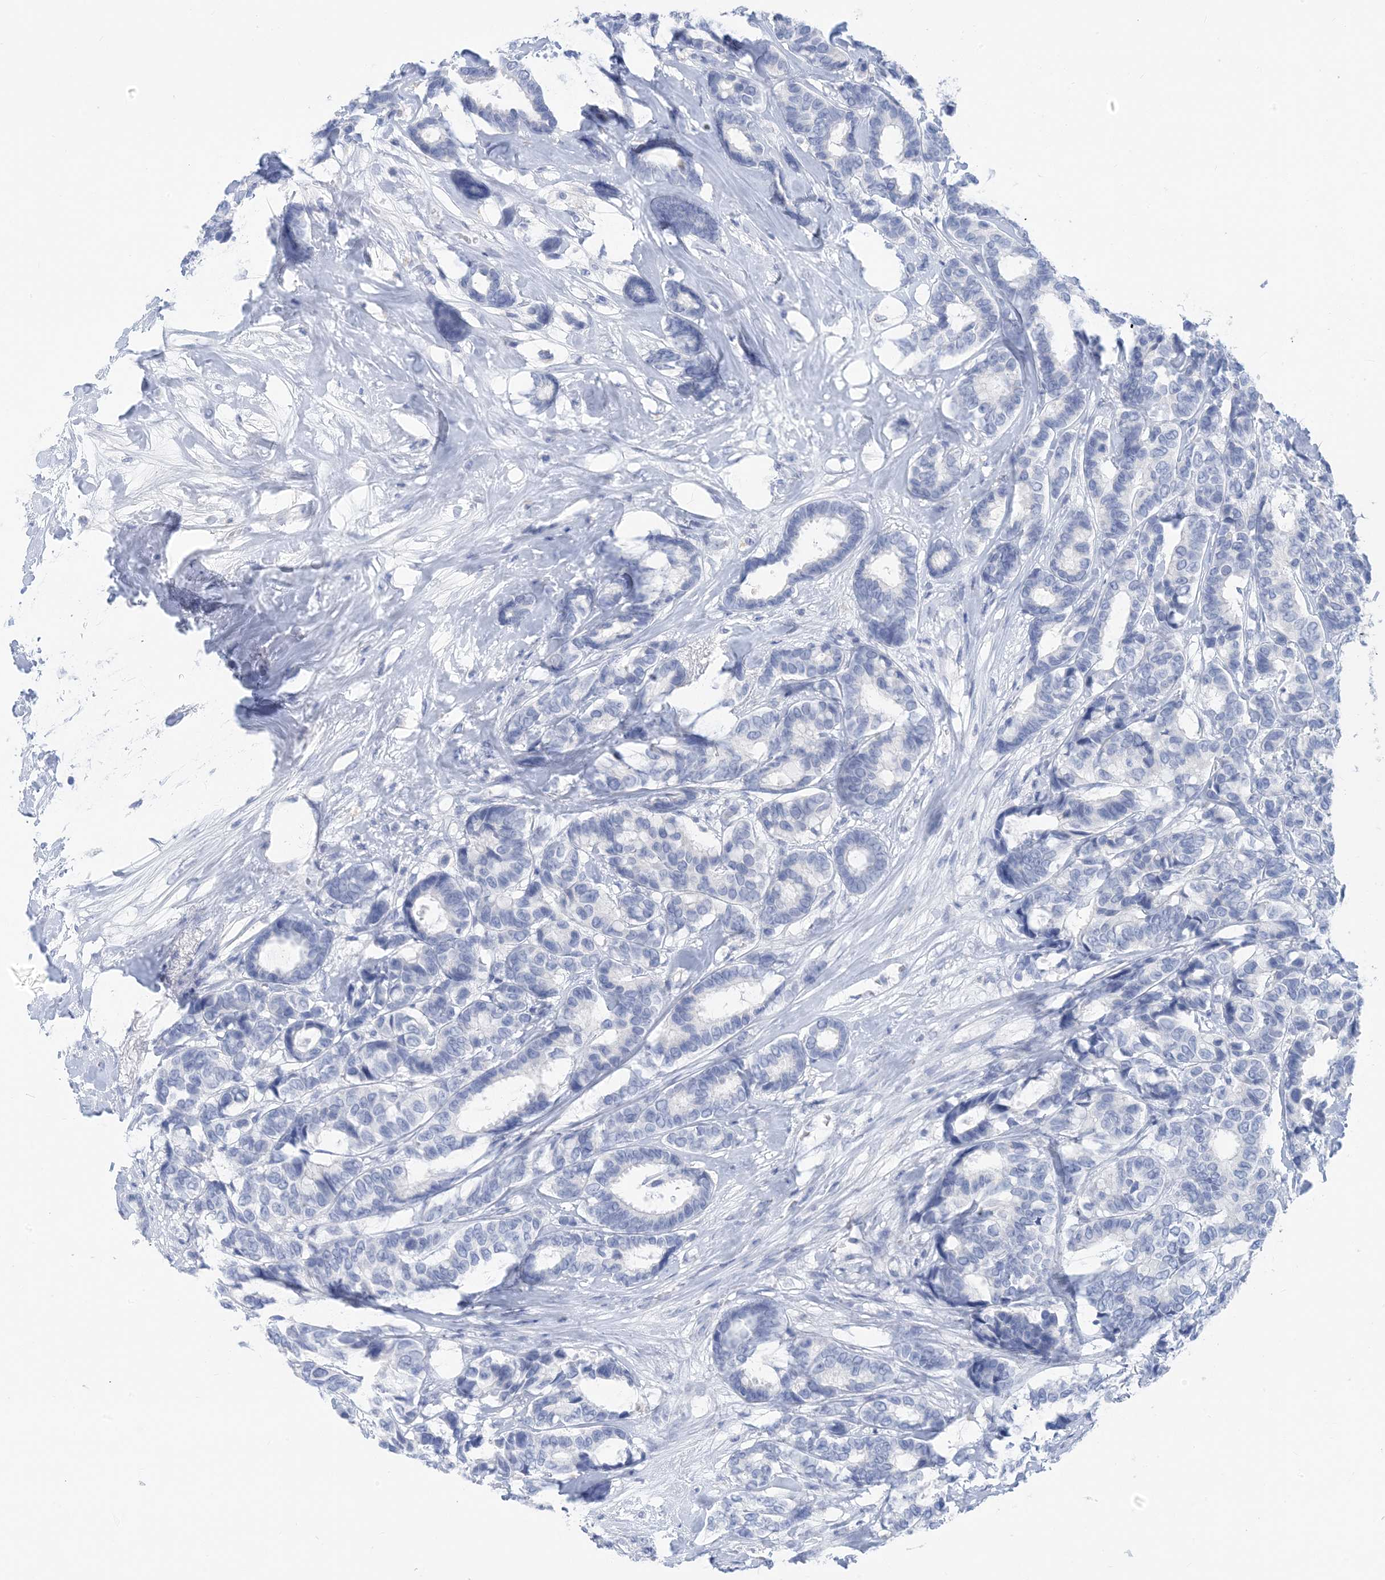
{"staining": {"intensity": "negative", "quantity": "none", "location": "none"}, "tissue": "breast cancer", "cell_type": "Tumor cells", "image_type": "cancer", "snomed": [{"axis": "morphology", "description": "Duct carcinoma"}, {"axis": "topography", "description": "Breast"}], "caption": "This is an IHC micrograph of breast cancer. There is no staining in tumor cells.", "gene": "SH3YL1", "patient": {"sex": "female", "age": 87}}